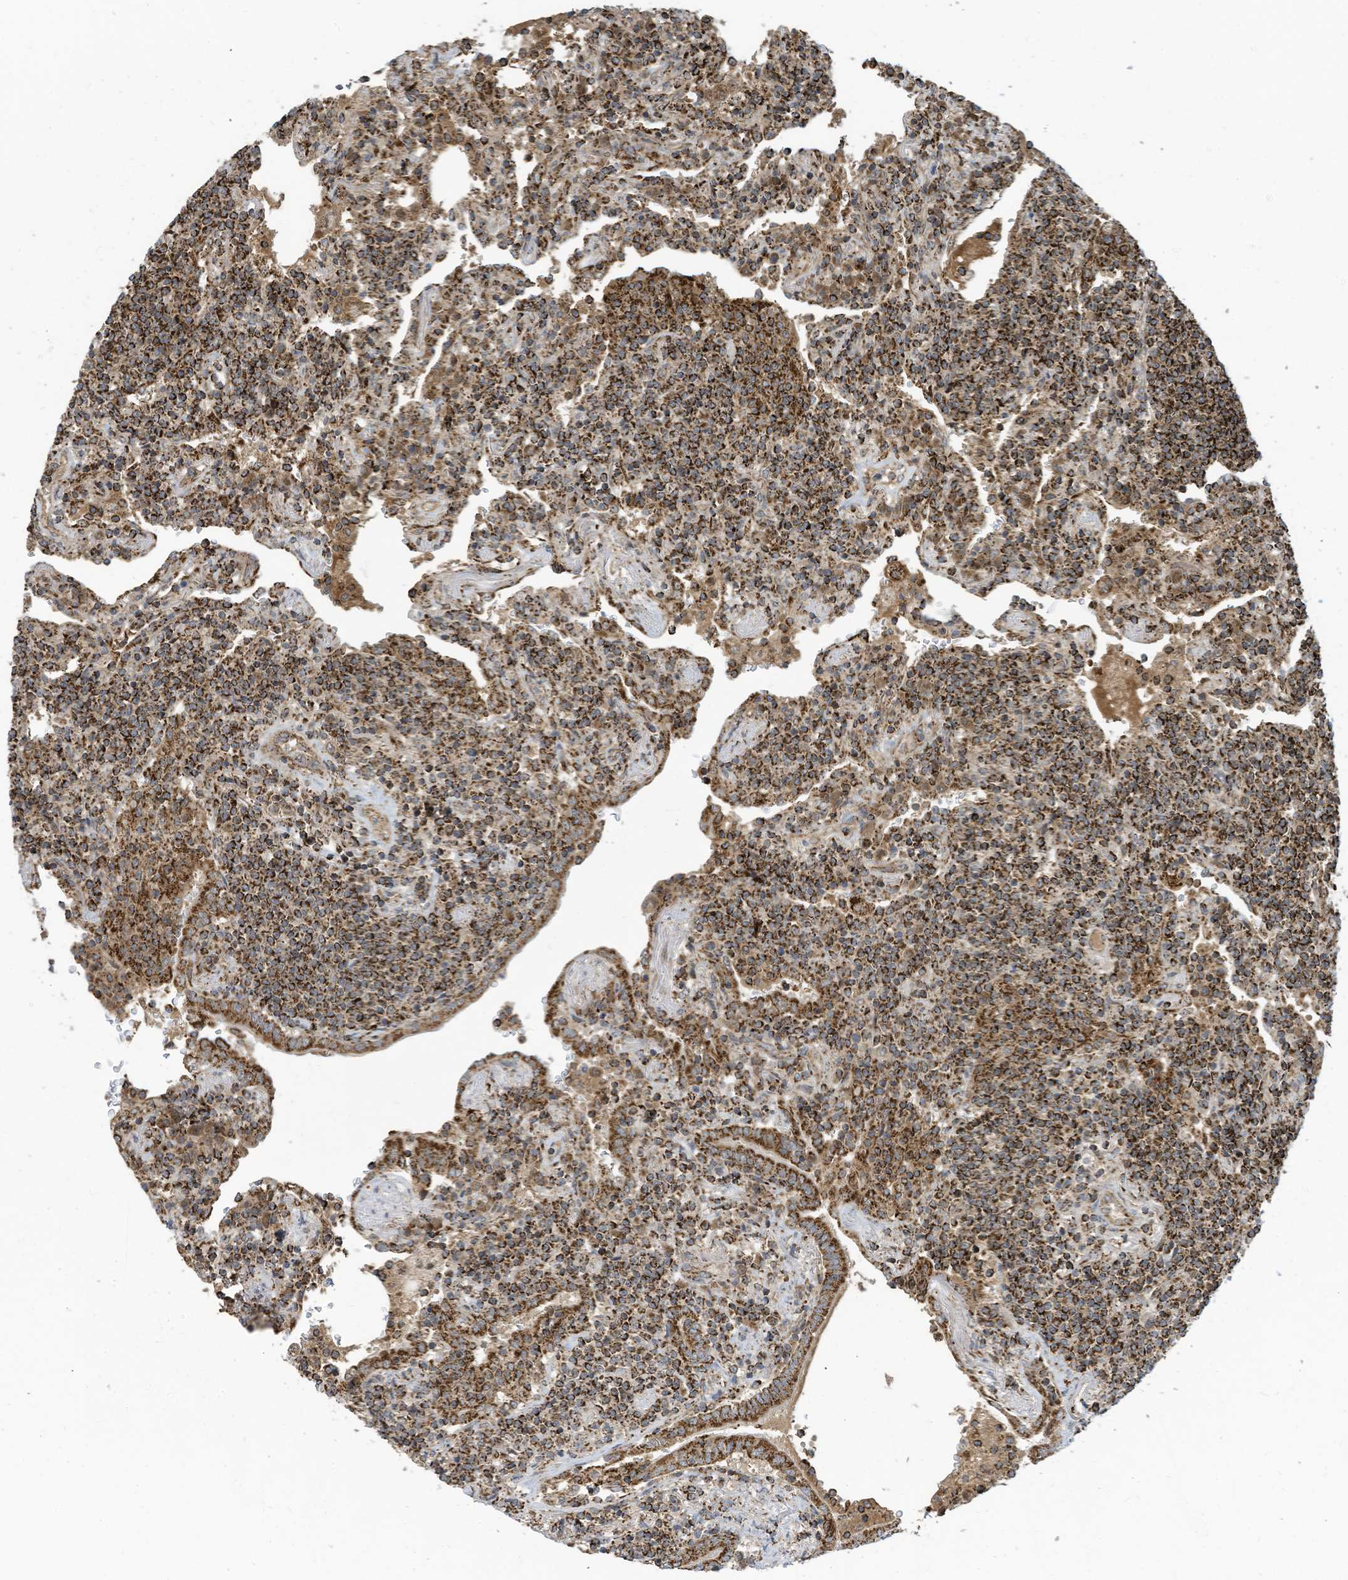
{"staining": {"intensity": "strong", "quantity": ">75%", "location": "cytoplasmic/membranous"}, "tissue": "lymphoma", "cell_type": "Tumor cells", "image_type": "cancer", "snomed": [{"axis": "morphology", "description": "Malignant lymphoma, non-Hodgkin's type, Low grade"}, {"axis": "topography", "description": "Lung"}], "caption": "Immunohistochemistry (IHC) of malignant lymphoma, non-Hodgkin's type (low-grade) demonstrates high levels of strong cytoplasmic/membranous expression in approximately >75% of tumor cells.", "gene": "COX10", "patient": {"sex": "female", "age": 71}}